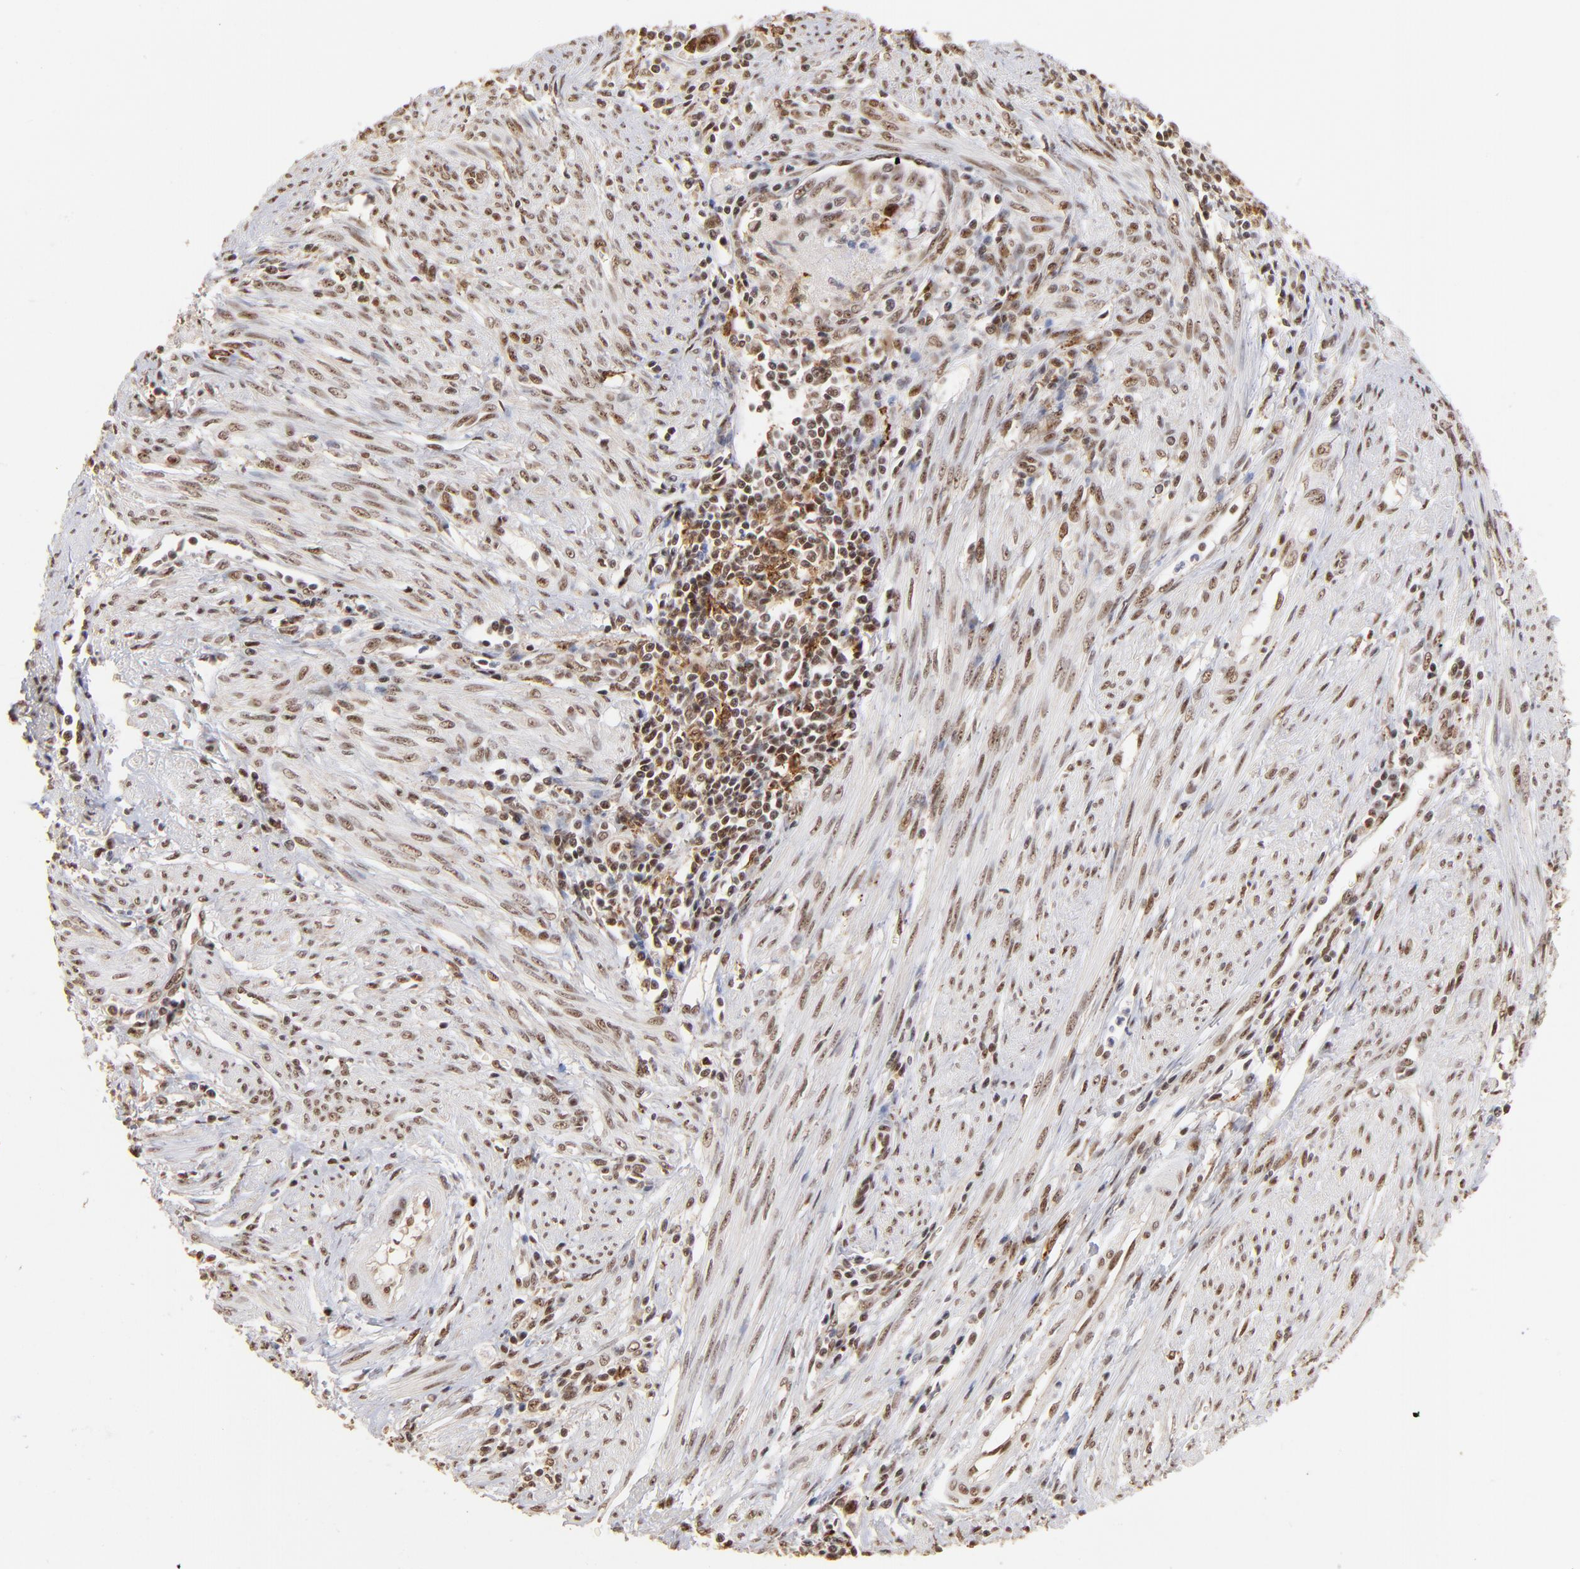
{"staining": {"intensity": "moderate", "quantity": ">75%", "location": "cytoplasmic/membranous,nuclear"}, "tissue": "endometrial cancer", "cell_type": "Tumor cells", "image_type": "cancer", "snomed": [{"axis": "morphology", "description": "Adenocarcinoma, NOS"}, {"axis": "topography", "description": "Endometrium"}], "caption": "High-magnification brightfield microscopy of endometrial cancer (adenocarcinoma) stained with DAB (brown) and counterstained with hematoxylin (blue). tumor cells exhibit moderate cytoplasmic/membranous and nuclear staining is seen in approximately>75% of cells.", "gene": "ZNF146", "patient": {"sex": "female", "age": 75}}